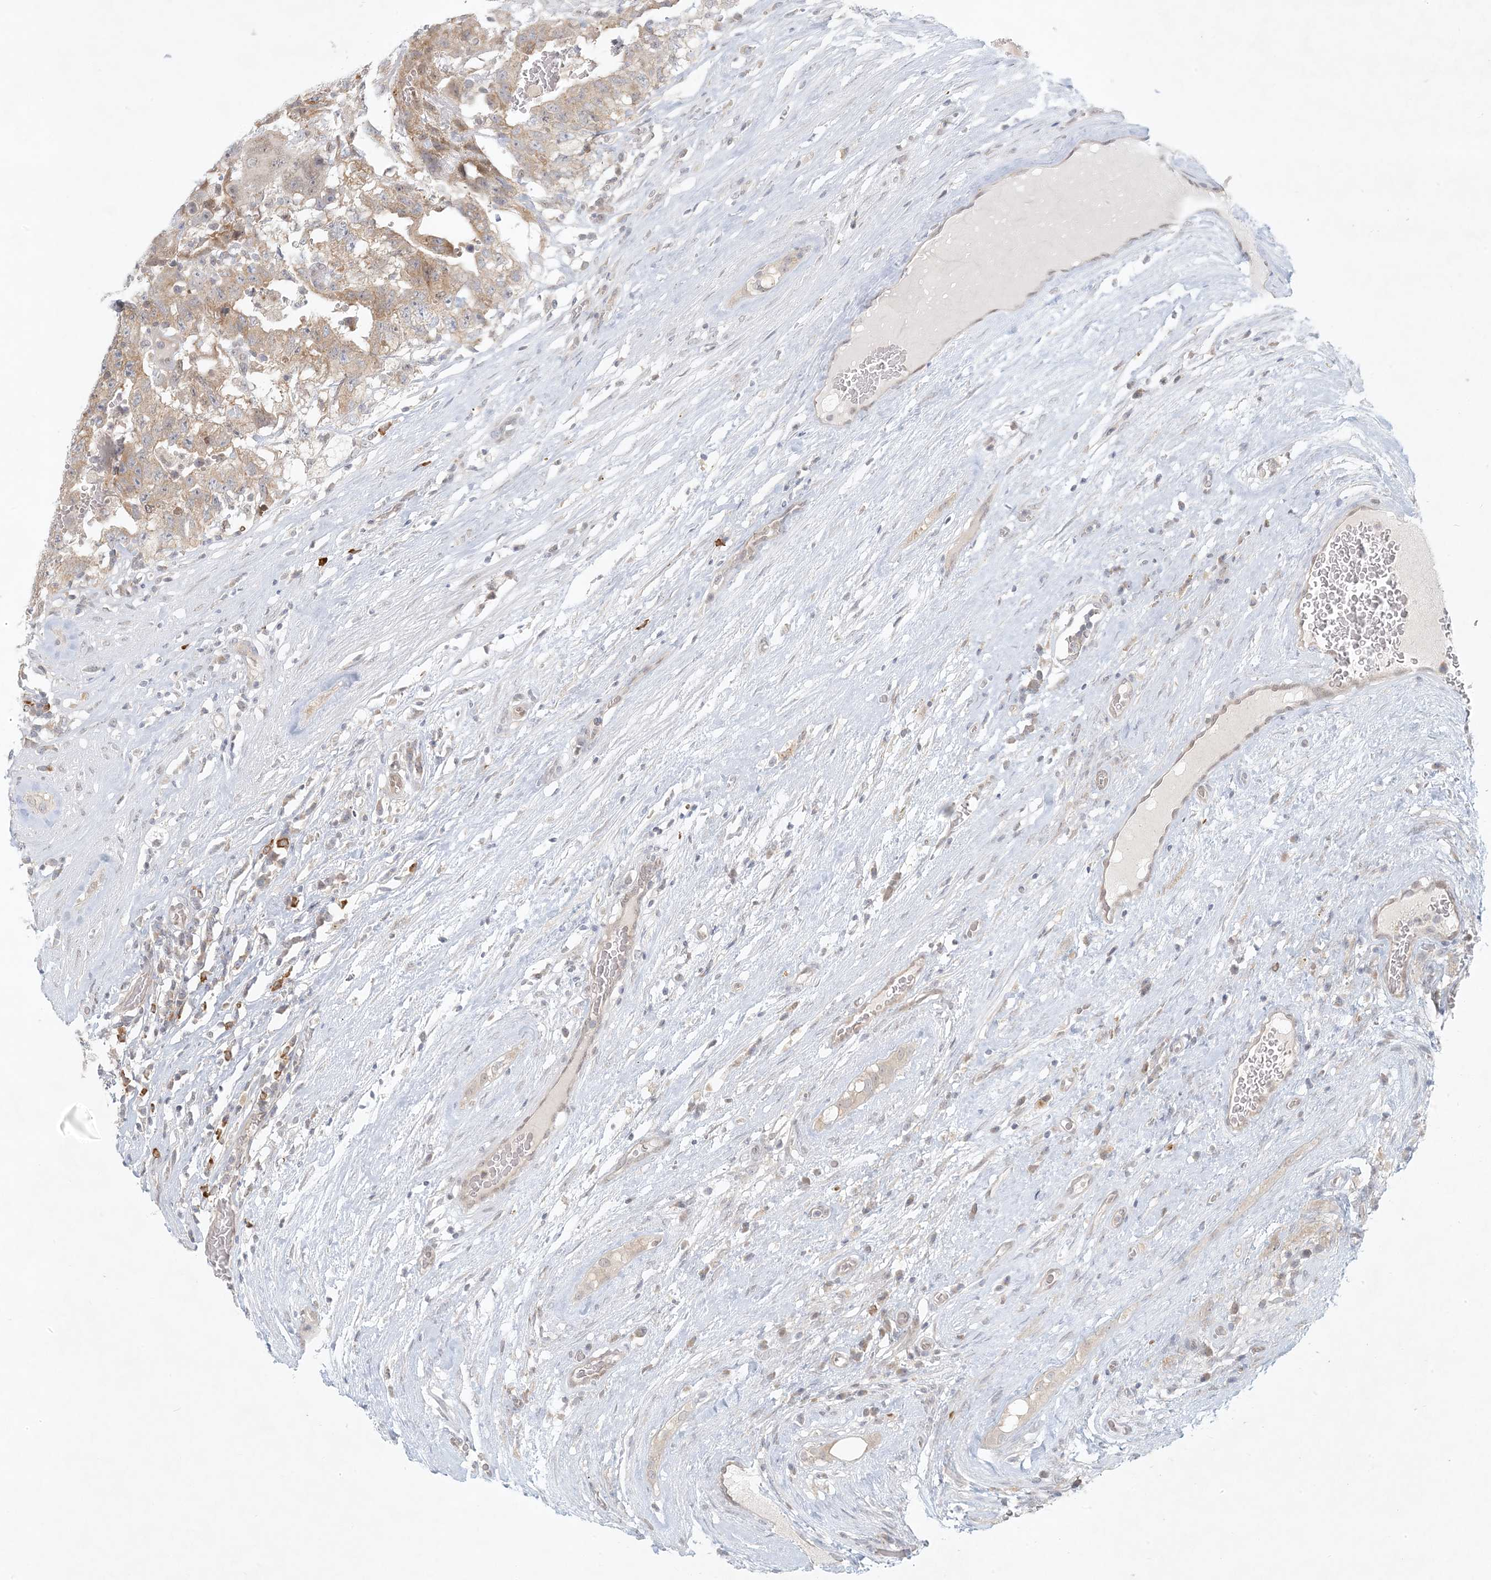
{"staining": {"intensity": "moderate", "quantity": ">75%", "location": "cytoplasmic/membranous"}, "tissue": "testis cancer", "cell_type": "Tumor cells", "image_type": "cancer", "snomed": [{"axis": "morphology", "description": "Carcinoma, Embryonal, NOS"}, {"axis": "topography", "description": "Testis"}], "caption": "Tumor cells reveal moderate cytoplasmic/membranous staining in about >75% of cells in testis embryonal carcinoma.", "gene": "OBI1", "patient": {"sex": "male", "age": 26}}